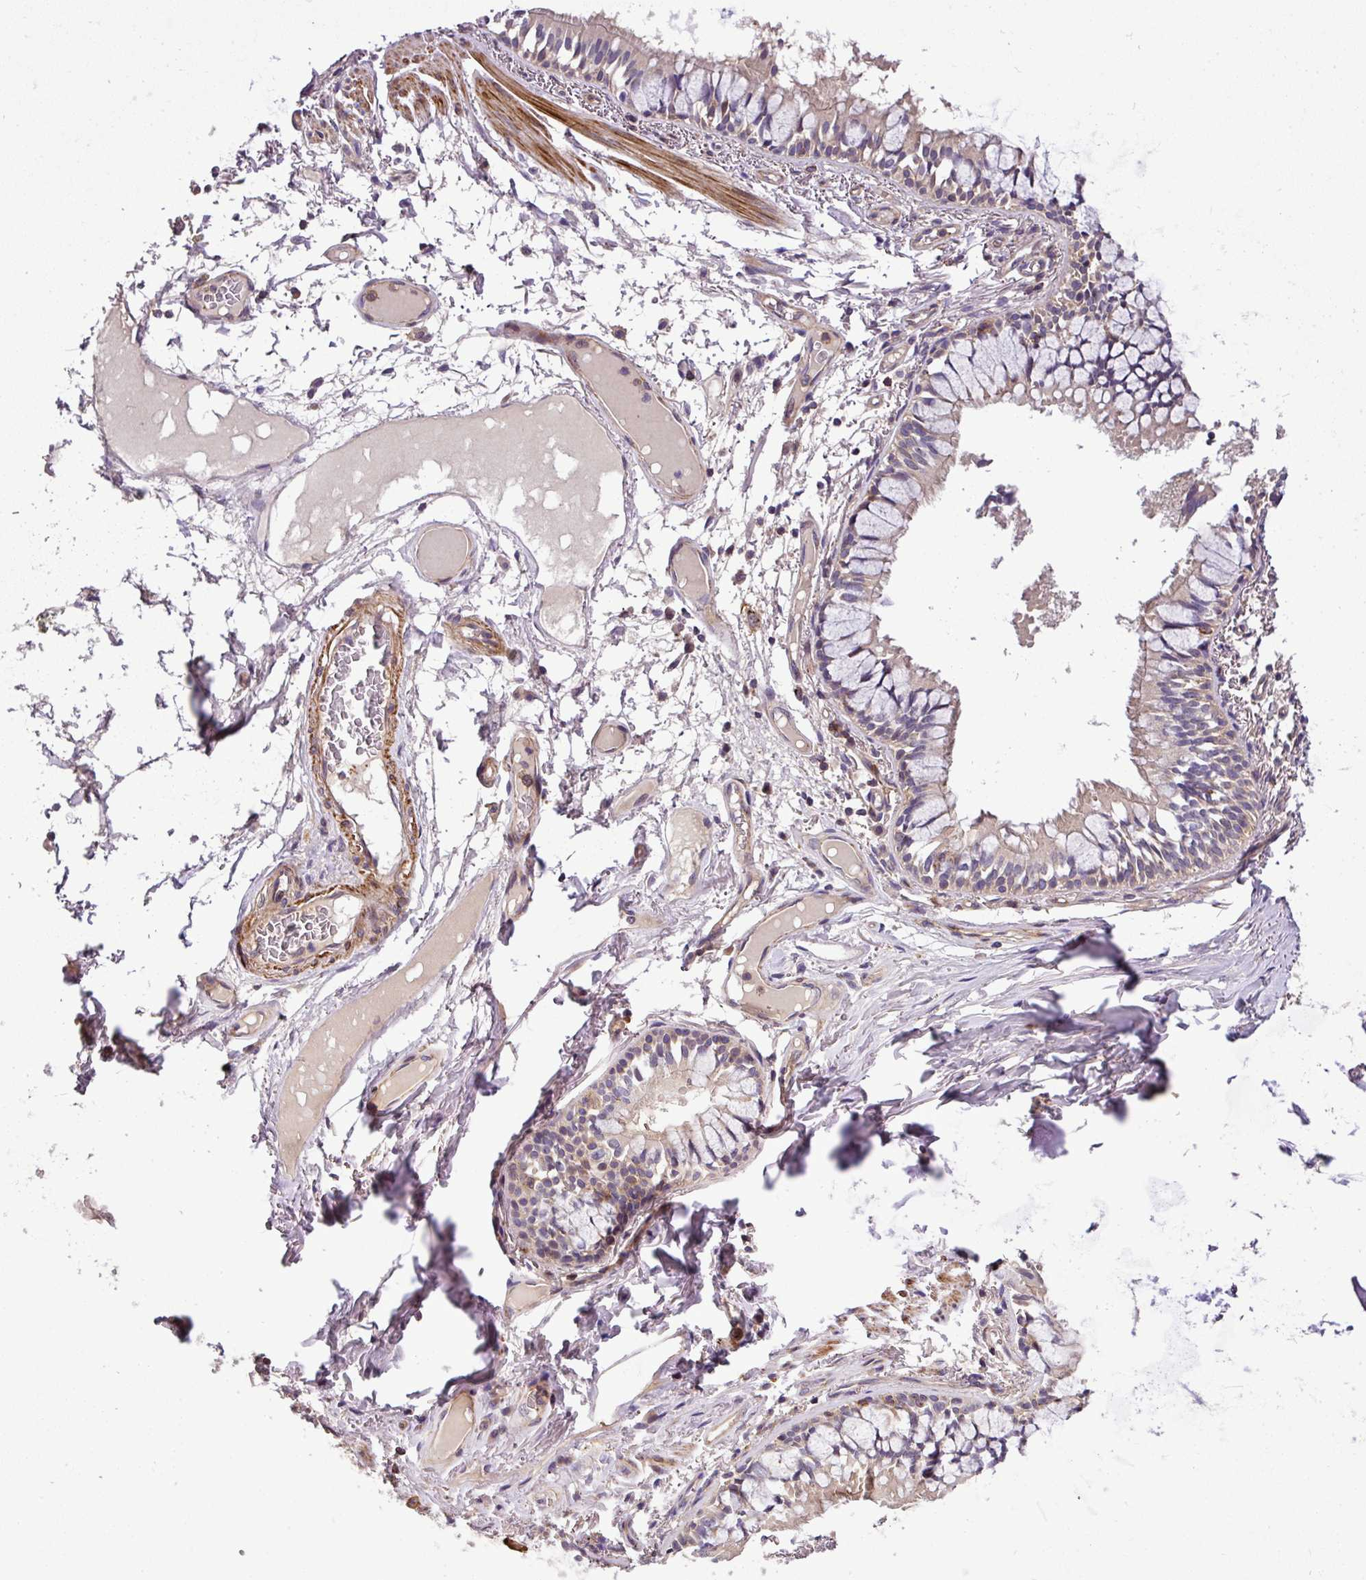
{"staining": {"intensity": "weak", "quantity": "25%-75%", "location": "cytoplasmic/membranous"}, "tissue": "soft tissue", "cell_type": "Fibroblasts", "image_type": "normal", "snomed": [{"axis": "morphology", "description": "Normal tissue, NOS"}, {"axis": "topography", "description": "Bronchus"}], "caption": "There is low levels of weak cytoplasmic/membranous positivity in fibroblasts of unremarkable soft tissue, as demonstrated by immunohistochemical staining (brown color).", "gene": "CASS4", "patient": {"sex": "male", "age": 70}}